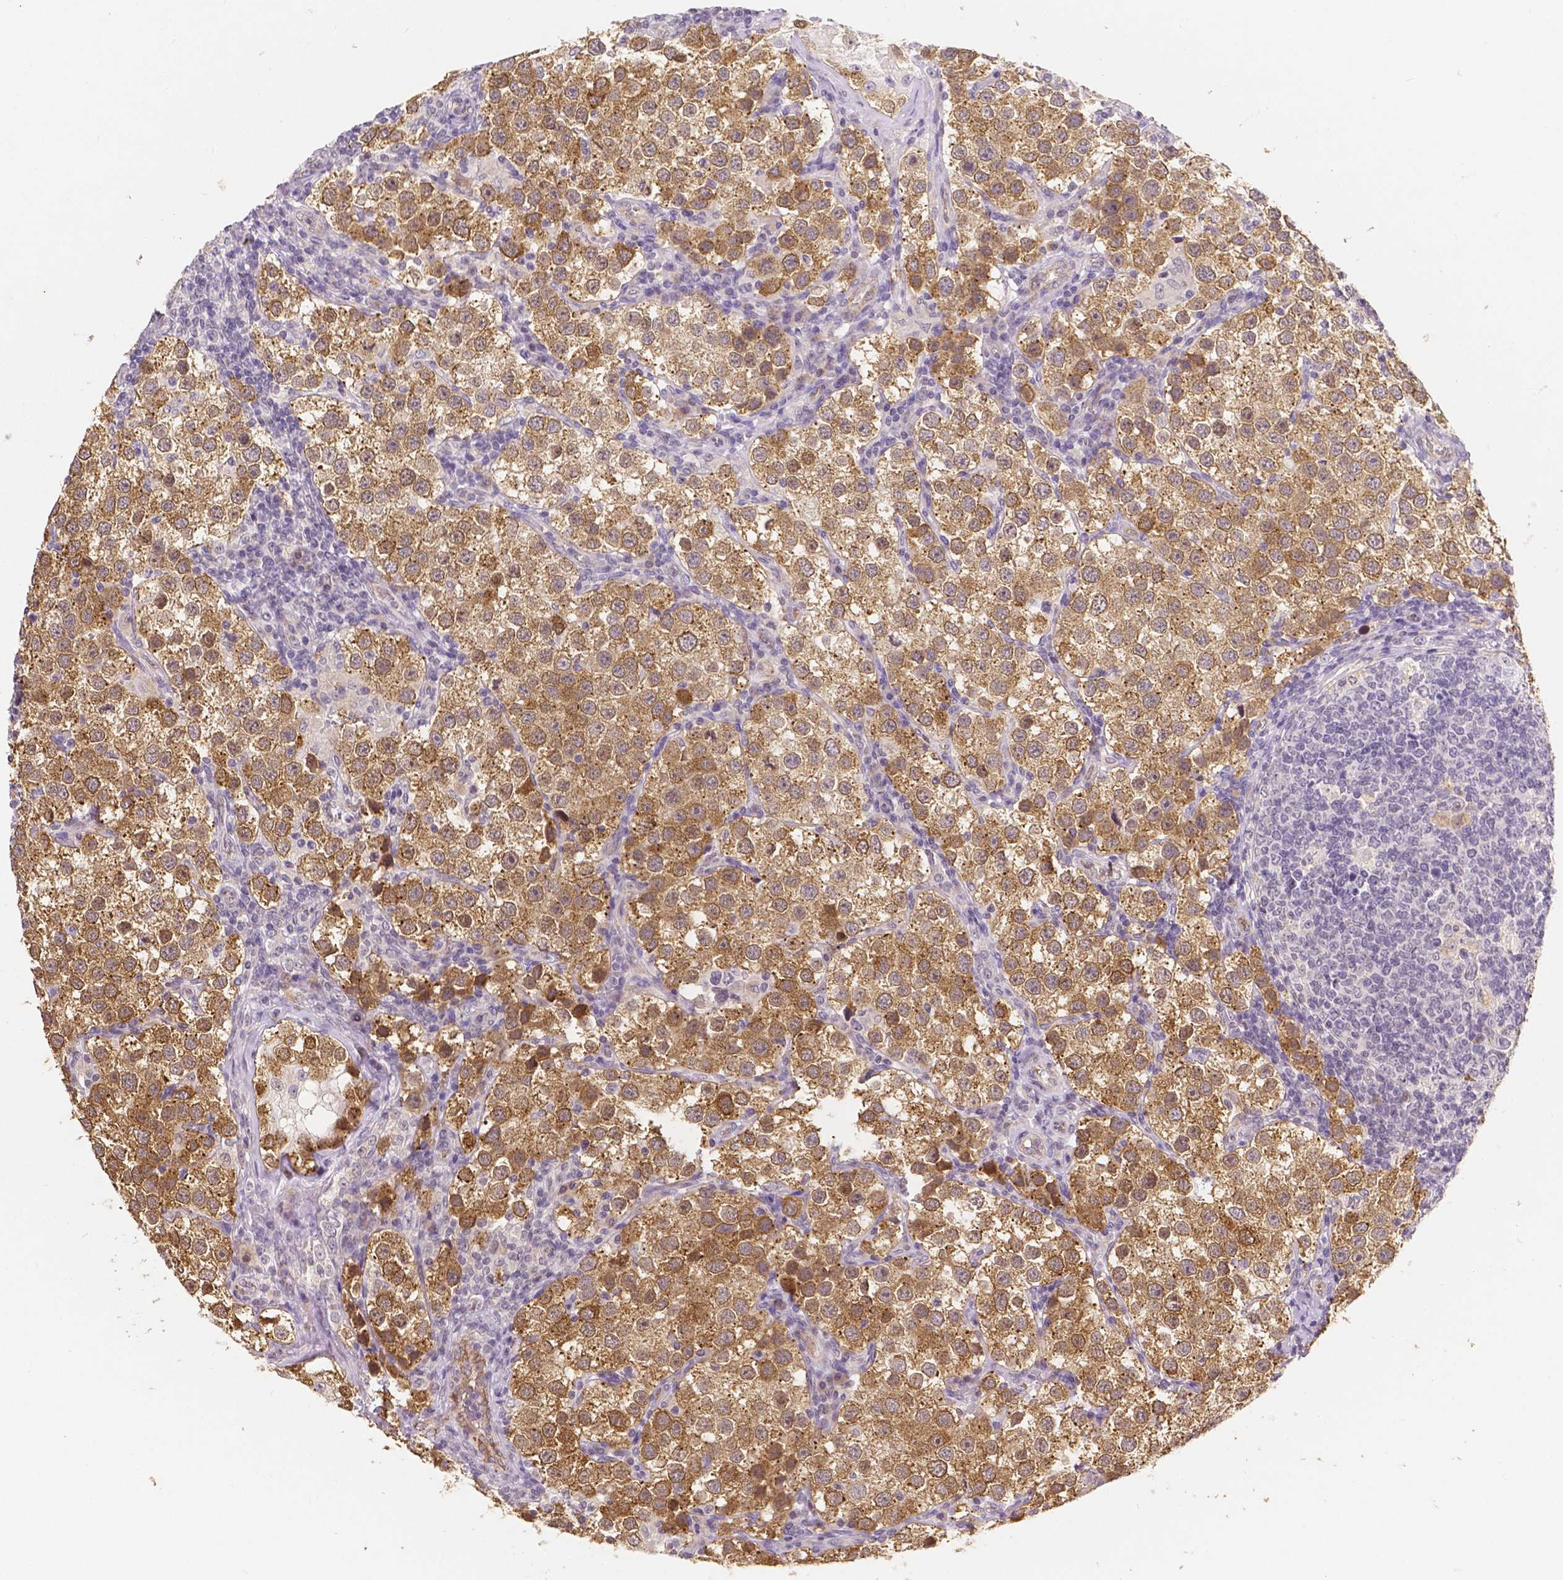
{"staining": {"intensity": "moderate", "quantity": ">75%", "location": "cytoplasmic/membranous"}, "tissue": "testis cancer", "cell_type": "Tumor cells", "image_type": "cancer", "snomed": [{"axis": "morphology", "description": "Seminoma, NOS"}, {"axis": "topography", "description": "Testis"}], "caption": "Testis seminoma was stained to show a protein in brown. There is medium levels of moderate cytoplasmic/membranous expression in about >75% of tumor cells. Using DAB (3,3'-diaminobenzidine) (brown) and hematoxylin (blue) stains, captured at high magnification using brightfield microscopy.", "gene": "ELAVL2", "patient": {"sex": "male", "age": 37}}